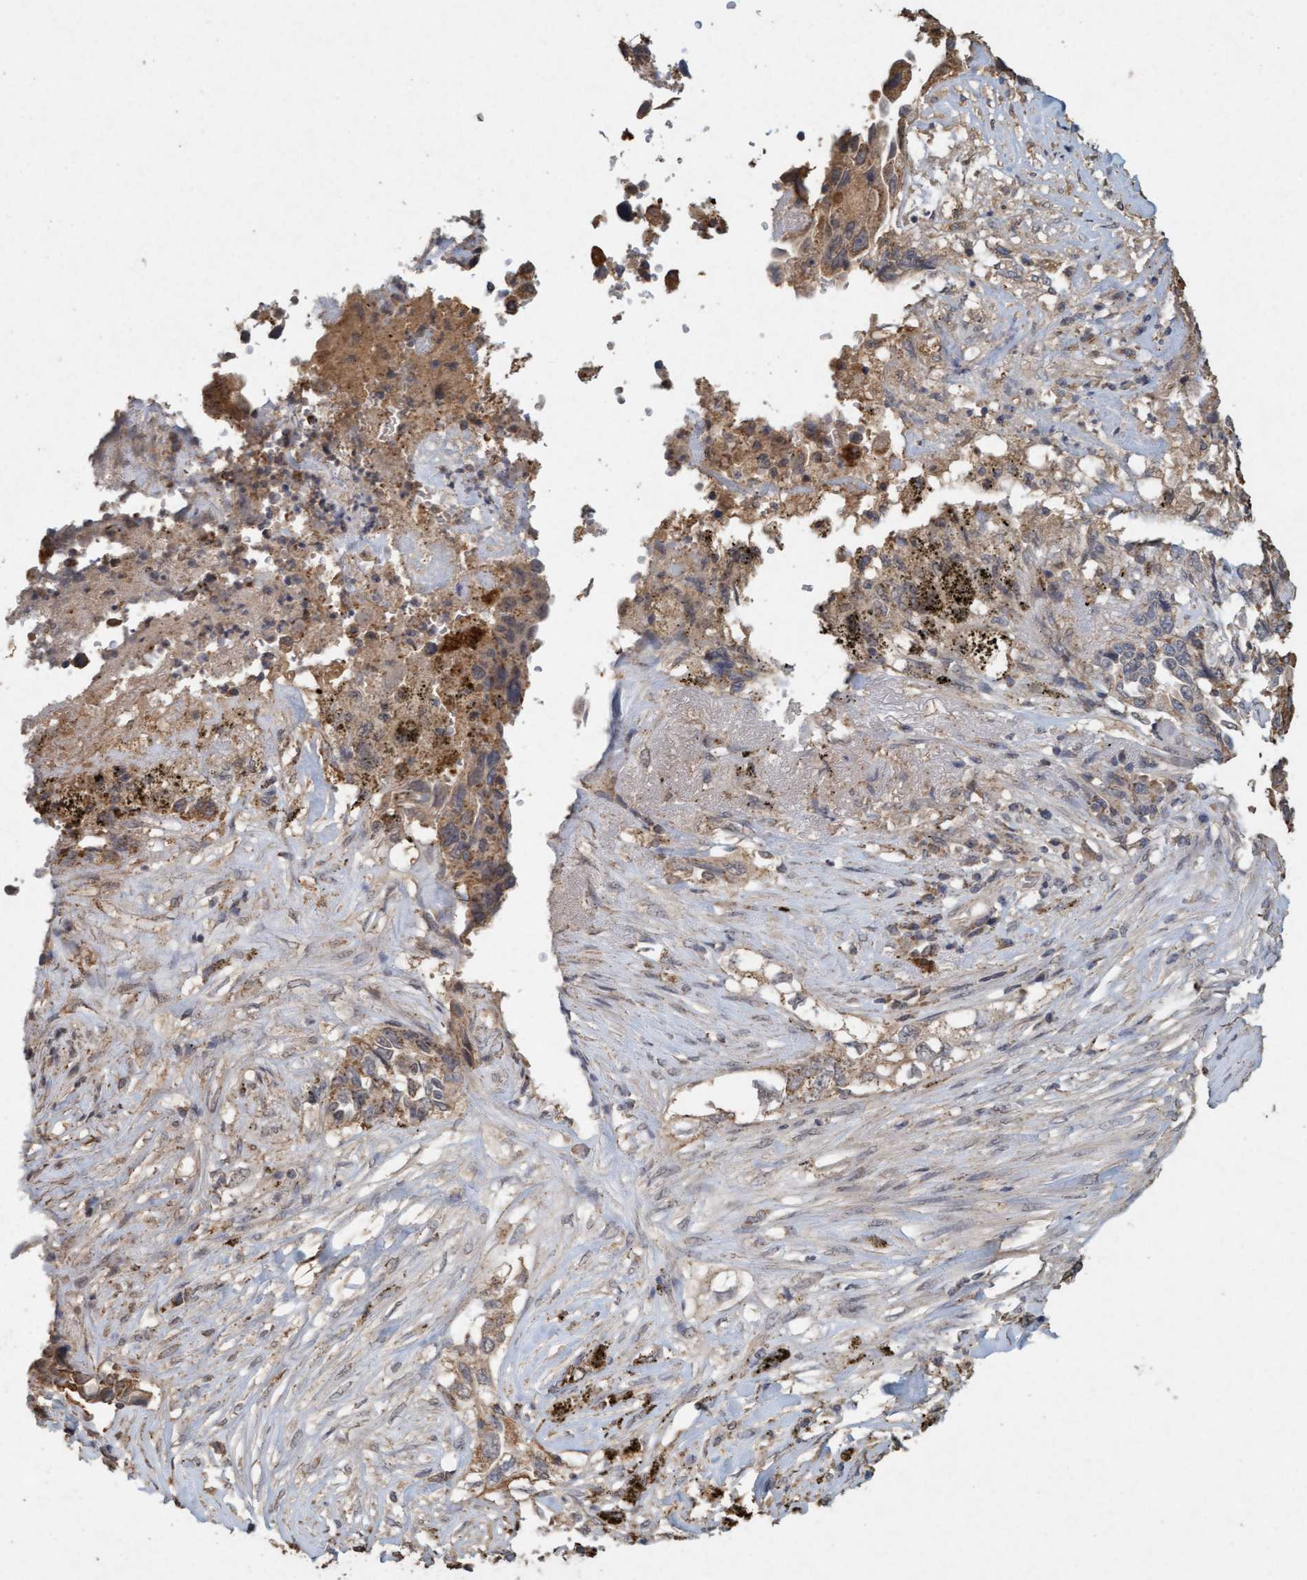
{"staining": {"intensity": "weak", "quantity": ">75%", "location": "cytoplasmic/membranous"}, "tissue": "lung cancer", "cell_type": "Tumor cells", "image_type": "cancer", "snomed": [{"axis": "morphology", "description": "Adenocarcinoma, NOS"}, {"axis": "topography", "description": "Lung"}], "caption": "Human adenocarcinoma (lung) stained with a brown dye displays weak cytoplasmic/membranous positive expression in approximately >75% of tumor cells.", "gene": "VSIG8", "patient": {"sex": "female", "age": 51}}